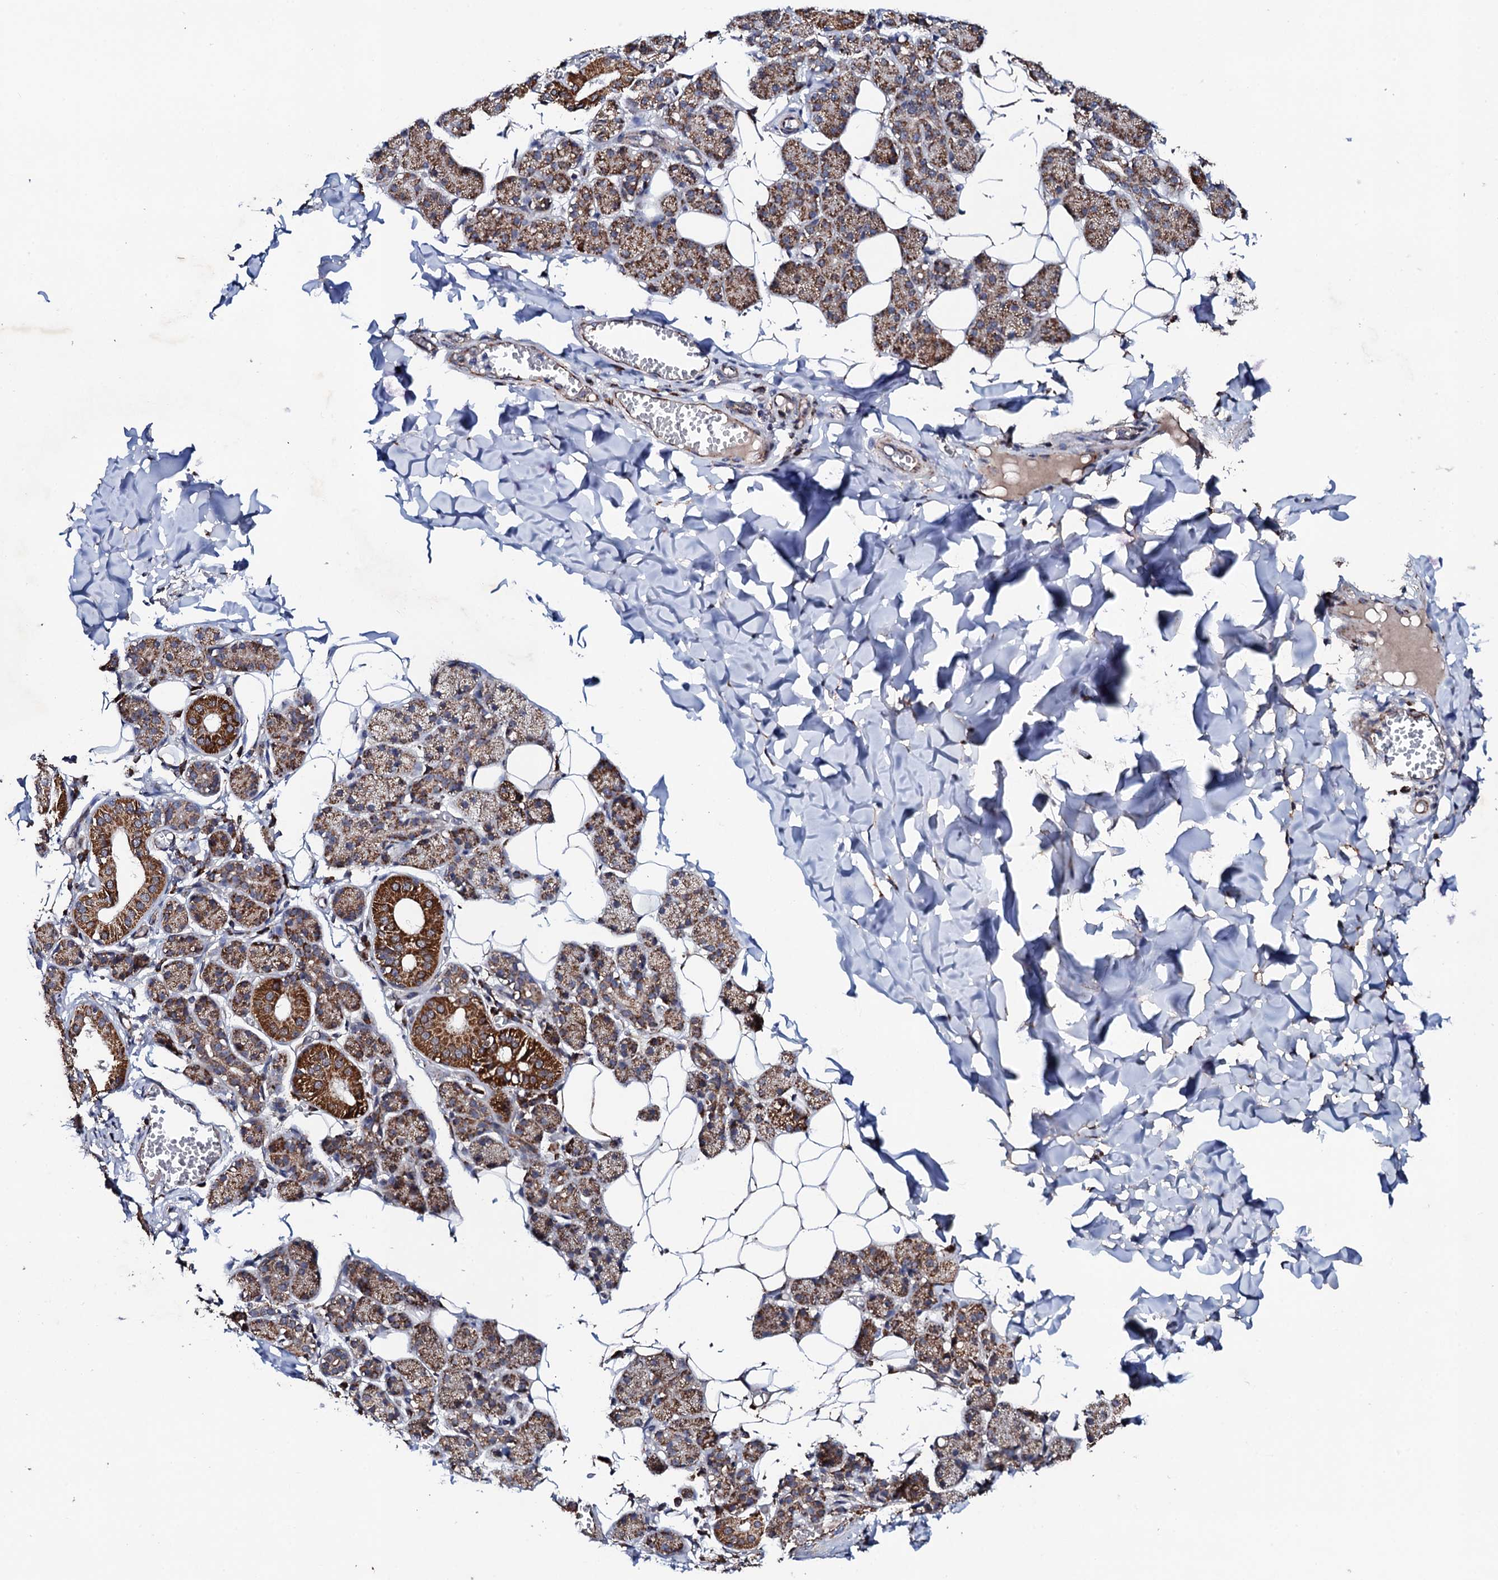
{"staining": {"intensity": "strong", "quantity": ">75%", "location": "cytoplasmic/membranous"}, "tissue": "salivary gland", "cell_type": "Glandular cells", "image_type": "normal", "snomed": [{"axis": "morphology", "description": "Normal tissue, NOS"}, {"axis": "topography", "description": "Salivary gland"}], "caption": "Salivary gland was stained to show a protein in brown. There is high levels of strong cytoplasmic/membranous expression in approximately >75% of glandular cells.", "gene": "MTIF3", "patient": {"sex": "female", "age": 33}}